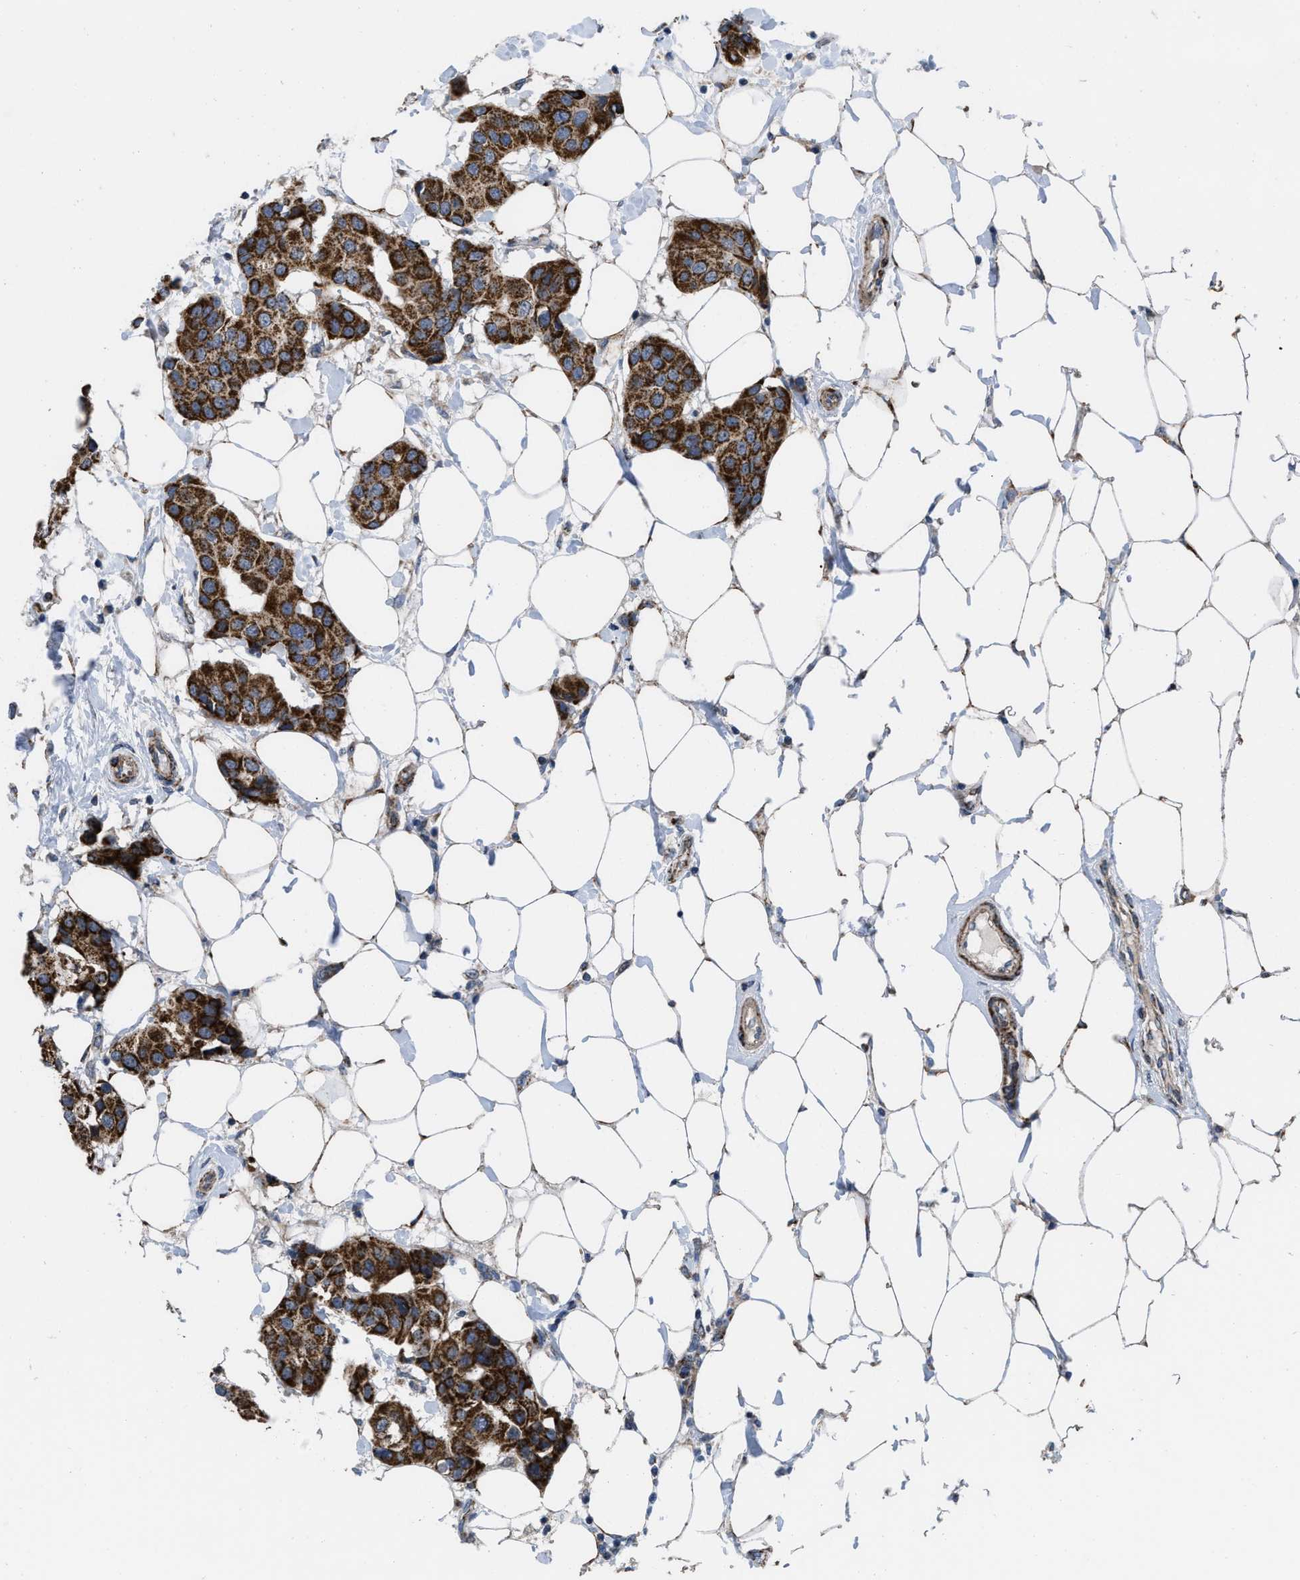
{"staining": {"intensity": "strong", "quantity": ">75%", "location": "cytoplasmic/membranous"}, "tissue": "breast cancer", "cell_type": "Tumor cells", "image_type": "cancer", "snomed": [{"axis": "morphology", "description": "Normal tissue, NOS"}, {"axis": "morphology", "description": "Duct carcinoma"}, {"axis": "topography", "description": "Breast"}], "caption": "Breast intraductal carcinoma stained for a protein demonstrates strong cytoplasmic/membranous positivity in tumor cells.", "gene": "AKAP1", "patient": {"sex": "female", "age": 39}}